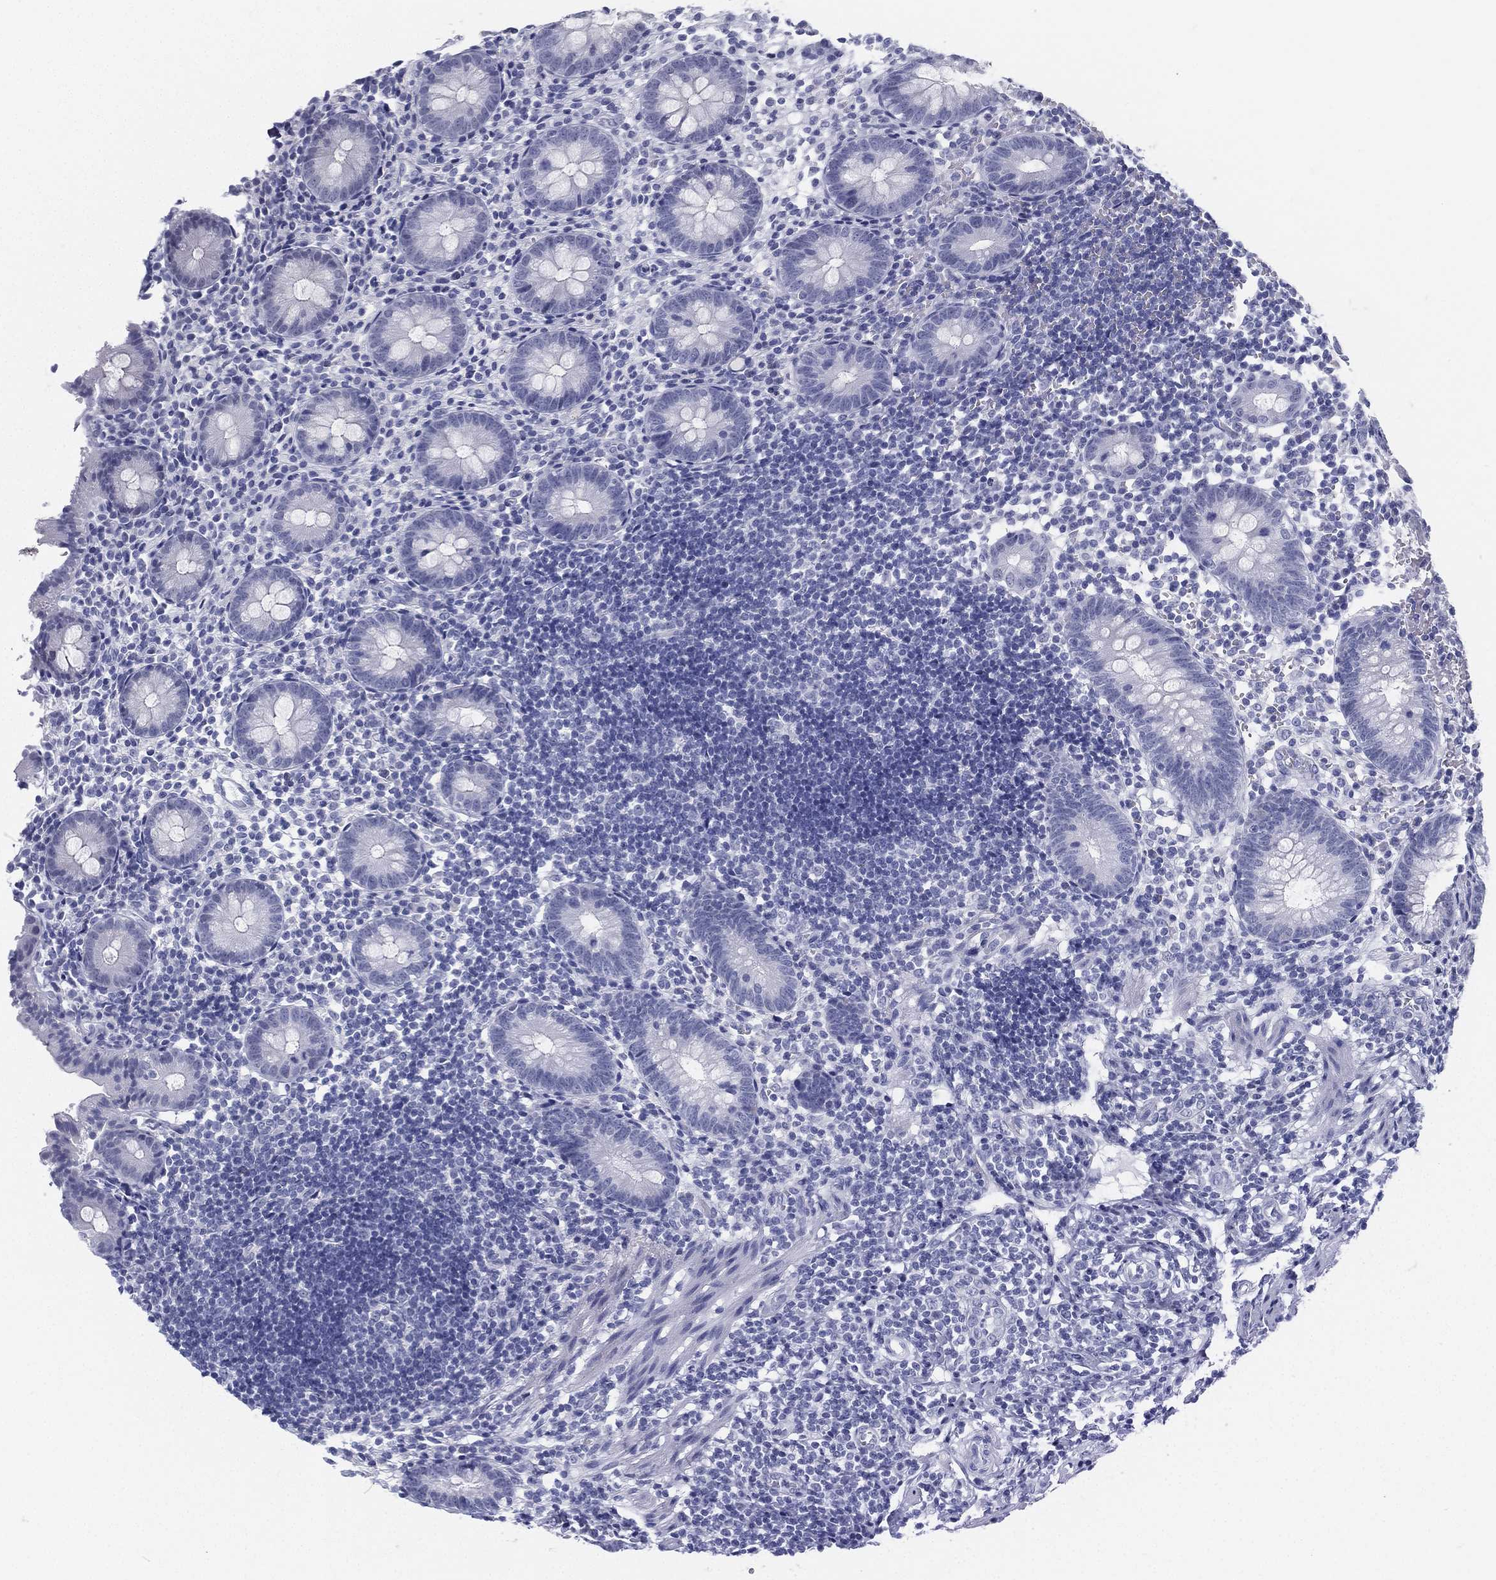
{"staining": {"intensity": "negative", "quantity": "none", "location": "none"}, "tissue": "appendix", "cell_type": "Glandular cells", "image_type": "normal", "snomed": [{"axis": "morphology", "description": "Normal tissue, NOS"}, {"axis": "topography", "description": "Appendix"}], "caption": "High power microscopy histopathology image of an immunohistochemistry micrograph of unremarkable appendix, revealing no significant staining in glandular cells. The staining was performed using DAB to visualize the protein expression in brown, while the nuclei were stained in blue with hematoxylin (Magnification: 20x).", "gene": "ATP1B2", "patient": {"sex": "female", "age": 40}}